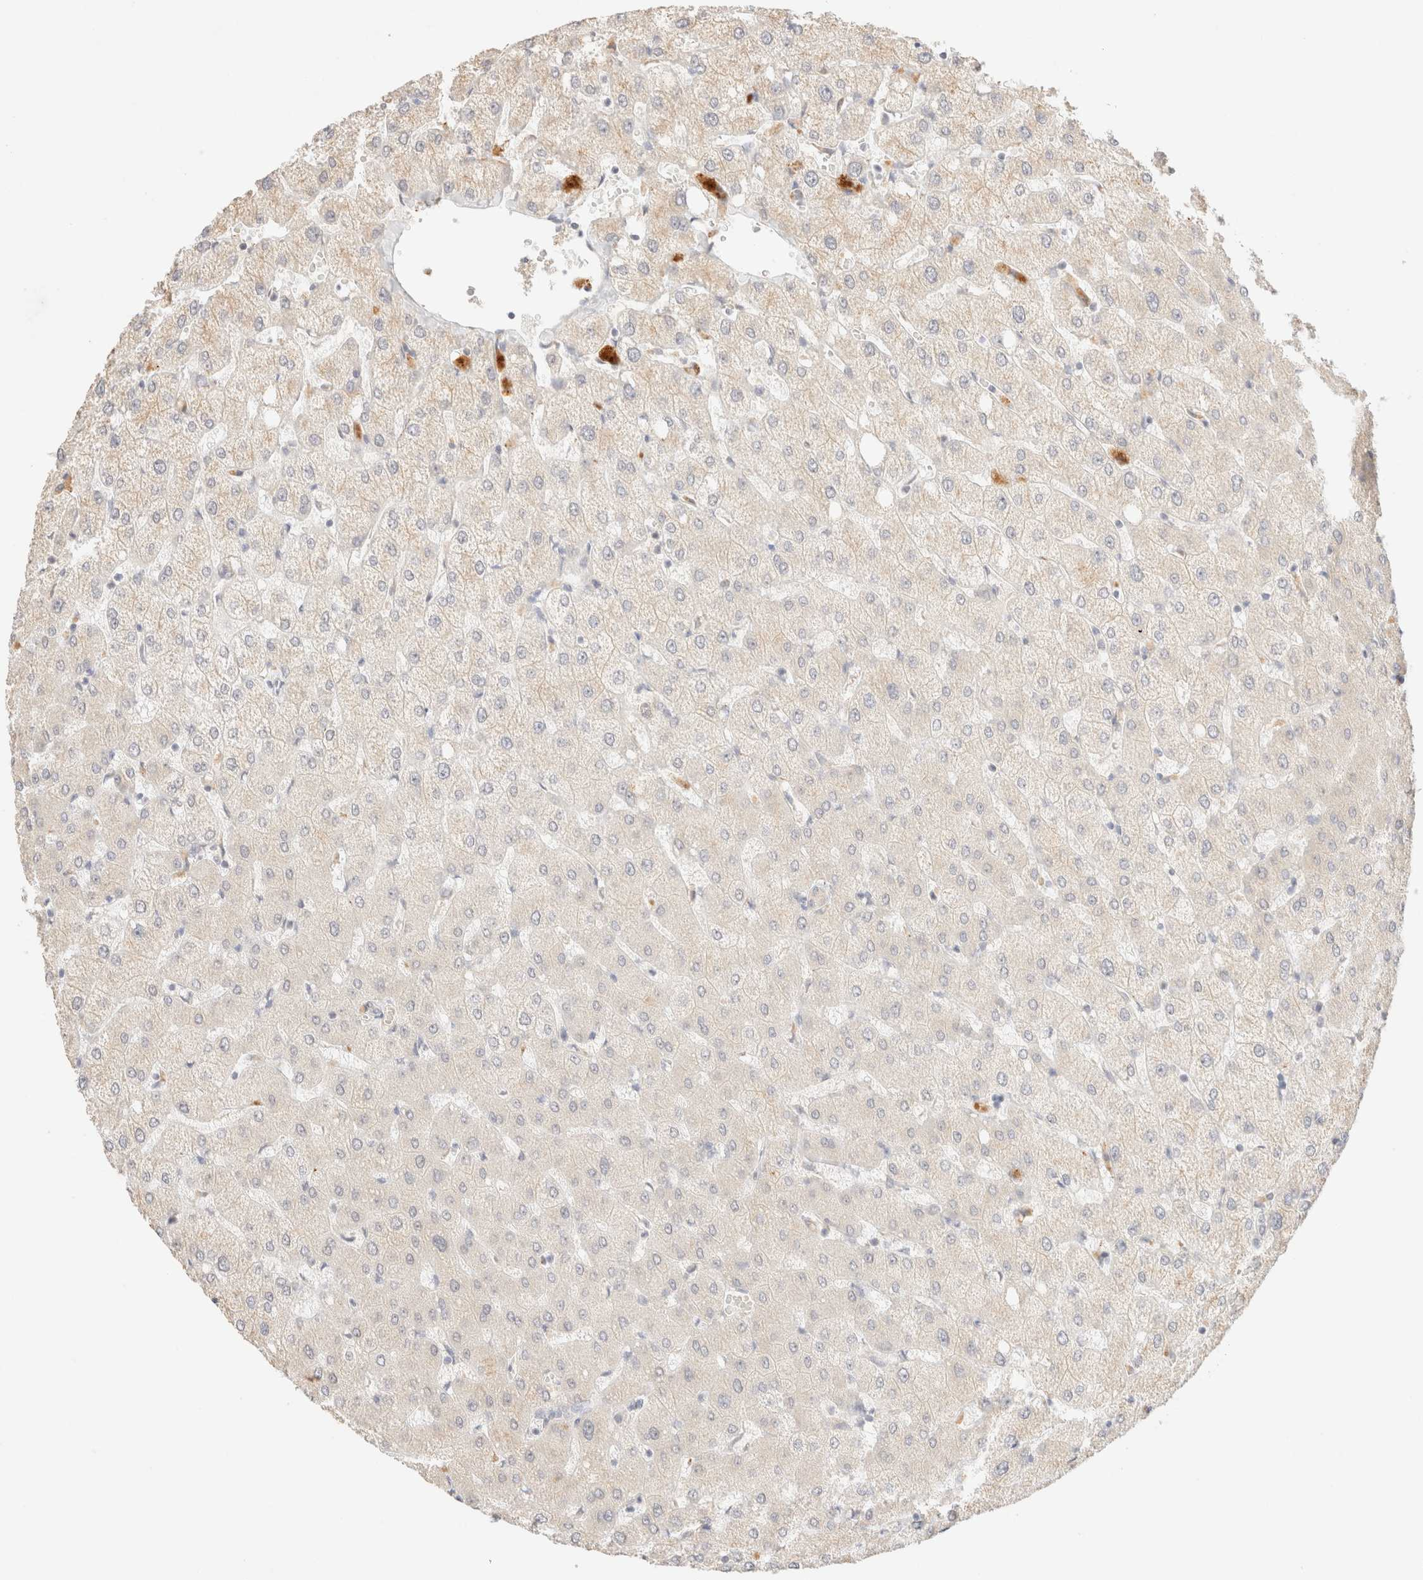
{"staining": {"intensity": "negative", "quantity": "none", "location": "none"}, "tissue": "liver", "cell_type": "Cholangiocytes", "image_type": "normal", "snomed": [{"axis": "morphology", "description": "Normal tissue, NOS"}, {"axis": "topography", "description": "Liver"}], "caption": "A histopathology image of human liver is negative for staining in cholangiocytes. (DAB immunohistochemistry, high magnification).", "gene": "SNTB1", "patient": {"sex": "female", "age": 54}}